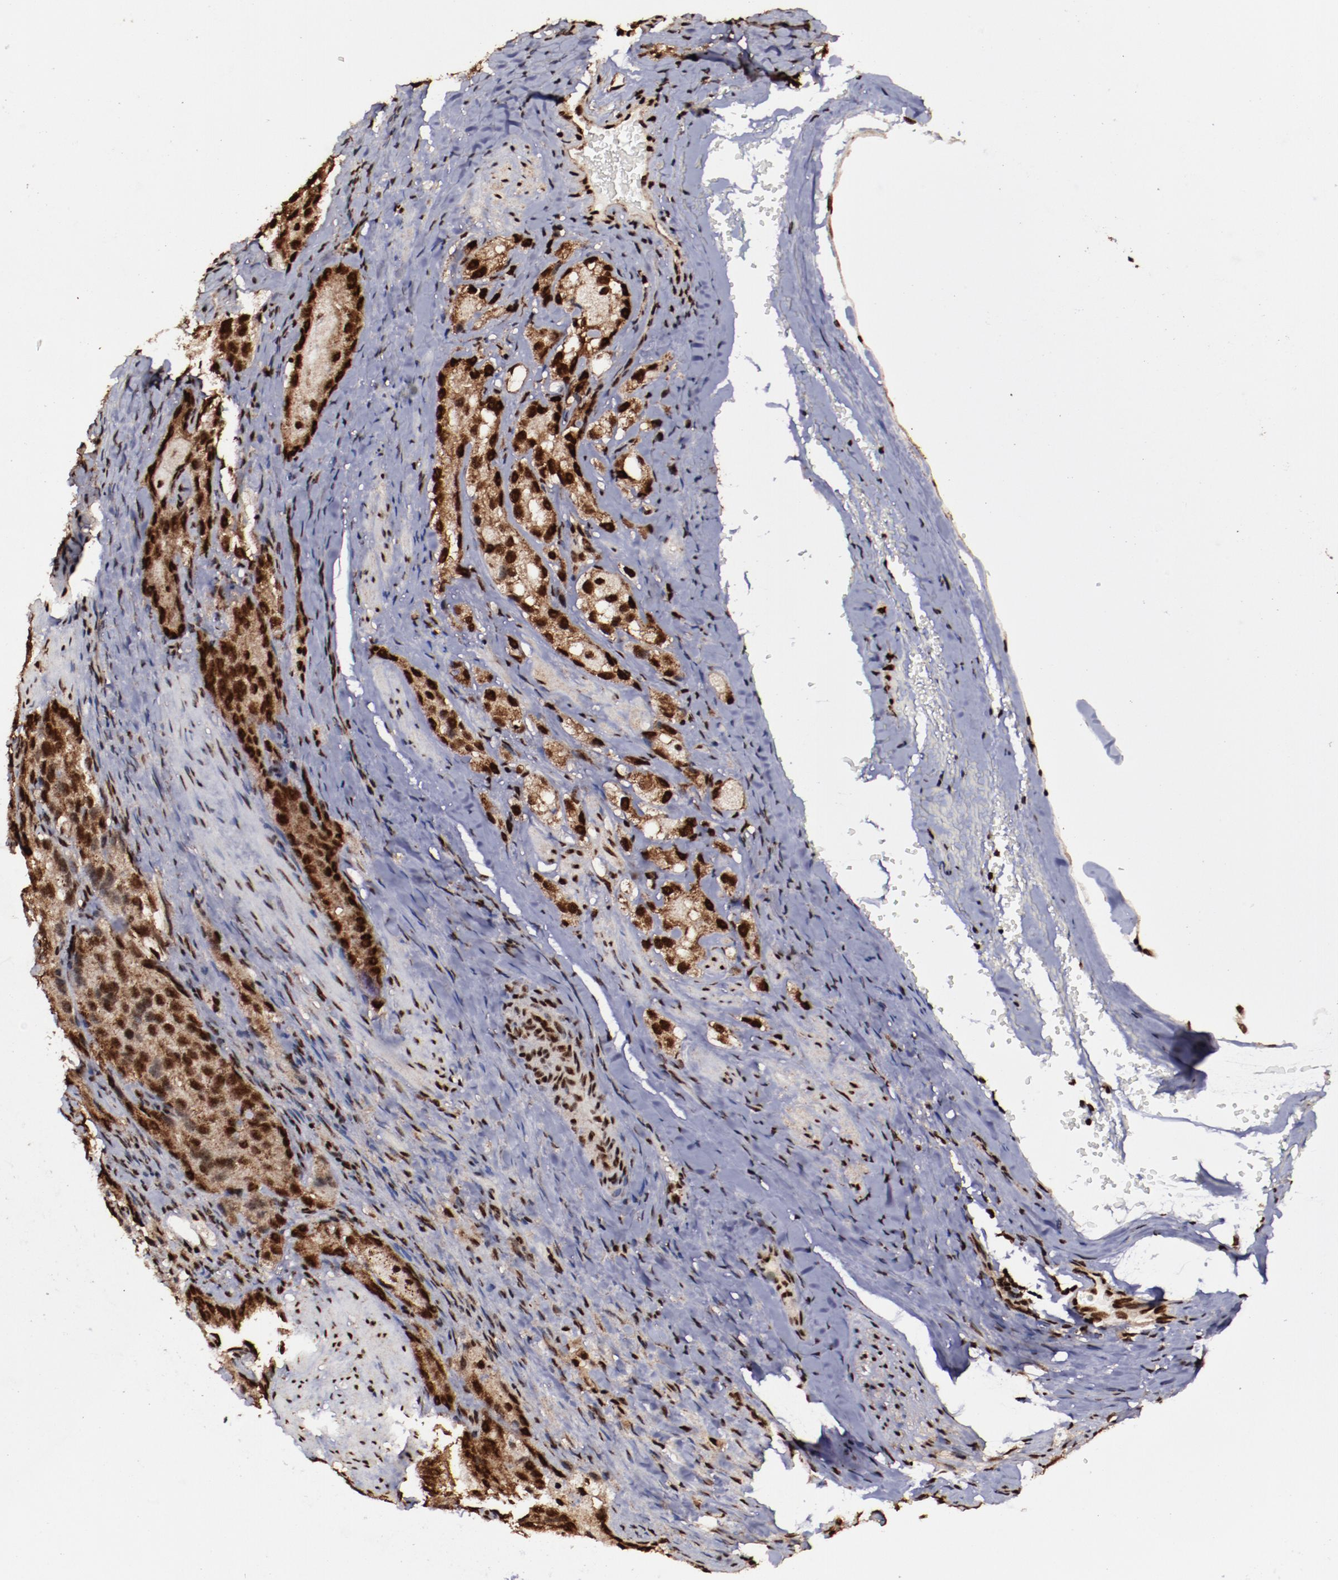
{"staining": {"intensity": "moderate", "quantity": ">75%", "location": "cytoplasmic/membranous,nuclear"}, "tissue": "prostate cancer", "cell_type": "Tumor cells", "image_type": "cancer", "snomed": [{"axis": "morphology", "description": "Adenocarcinoma, High grade"}, {"axis": "topography", "description": "Prostate"}], "caption": "Prostate cancer (high-grade adenocarcinoma) stained with a brown dye demonstrates moderate cytoplasmic/membranous and nuclear positive staining in about >75% of tumor cells.", "gene": "SNW1", "patient": {"sex": "male", "age": 63}}